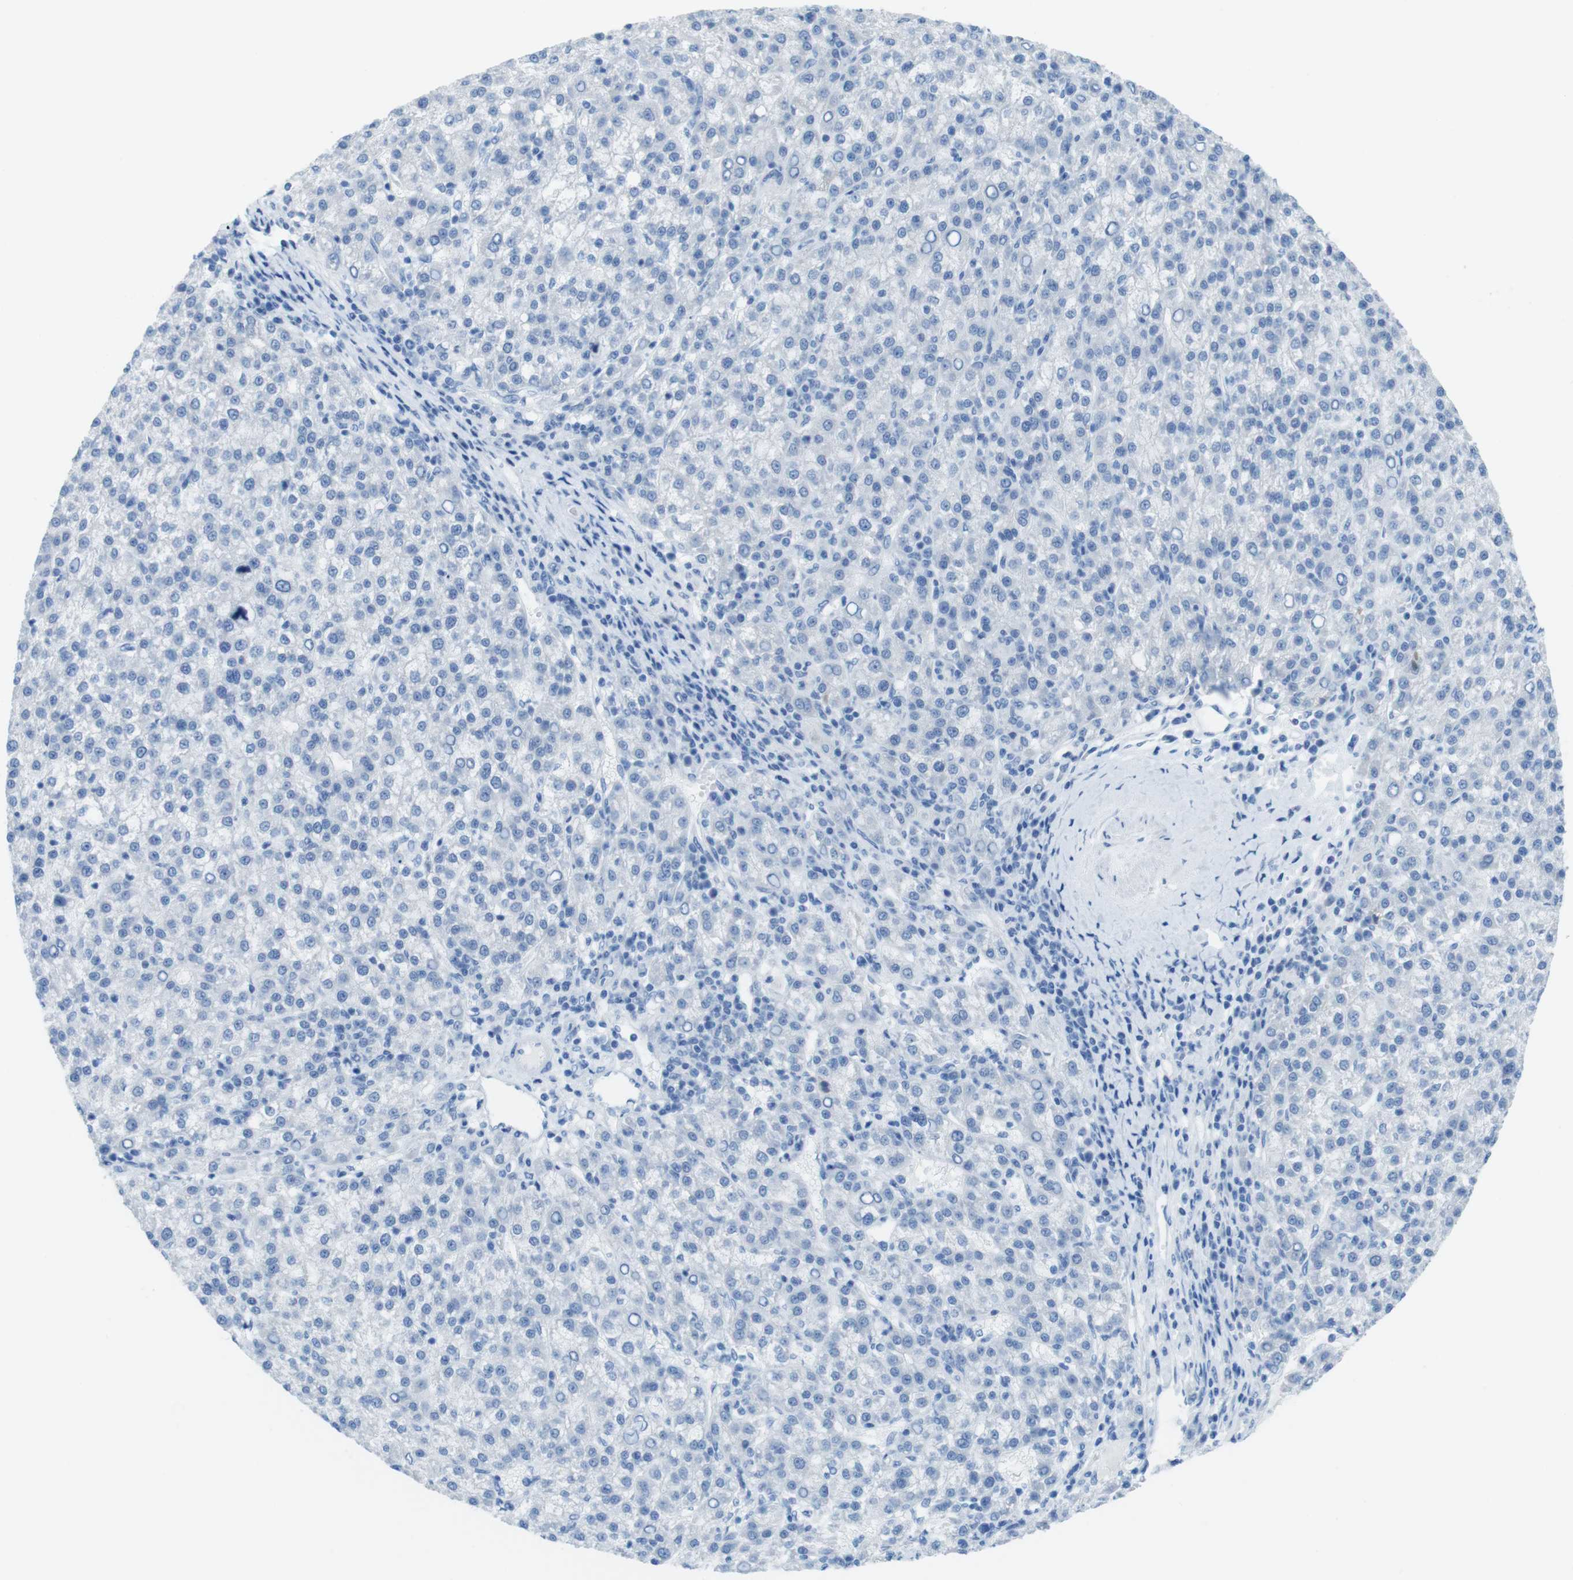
{"staining": {"intensity": "negative", "quantity": "none", "location": "none"}, "tissue": "liver cancer", "cell_type": "Tumor cells", "image_type": "cancer", "snomed": [{"axis": "morphology", "description": "Carcinoma, Hepatocellular, NOS"}, {"axis": "topography", "description": "Liver"}], "caption": "Immunohistochemistry histopathology image of neoplastic tissue: liver cancer (hepatocellular carcinoma) stained with DAB reveals no significant protein positivity in tumor cells.", "gene": "GAP43", "patient": {"sex": "female", "age": 58}}